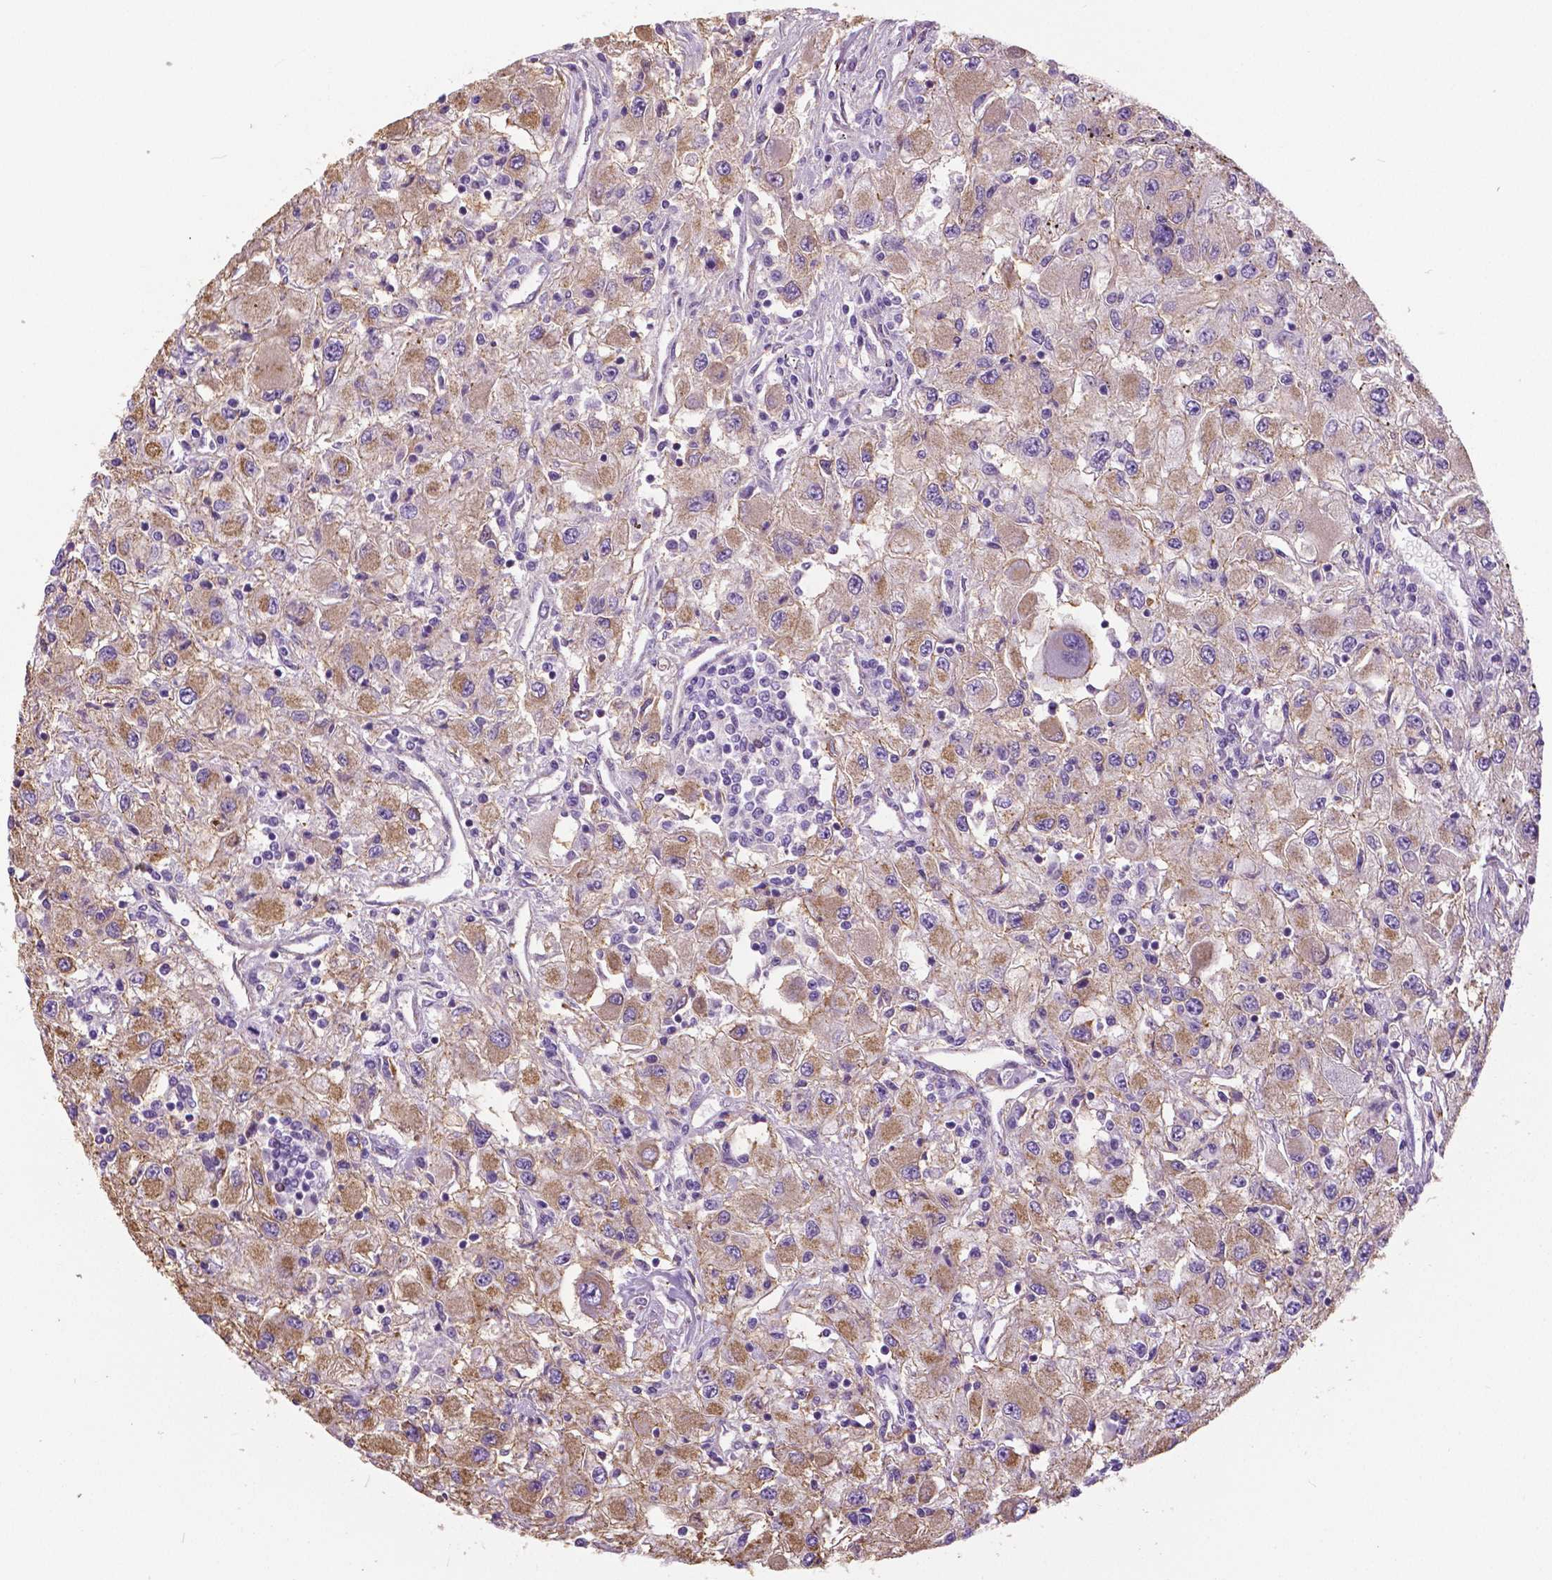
{"staining": {"intensity": "weak", "quantity": "25%-75%", "location": "cytoplasmic/membranous"}, "tissue": "renal cancer", "cell_type": "Tumor cells", "image_type": "cancer", "snomed": [{"axis": "morphology", "description": "Adenocarcinoma, NOS"}, {"axis": "topography", "description": "Kidney"}], "caption": "This is an image of immunohistochemistry staining of renal cancer, which shows weak staining in the cytoplasmic/membranous of tumor cells.", "gene": "ANXA13", "patient": {"sex": "female", "age": 67}}